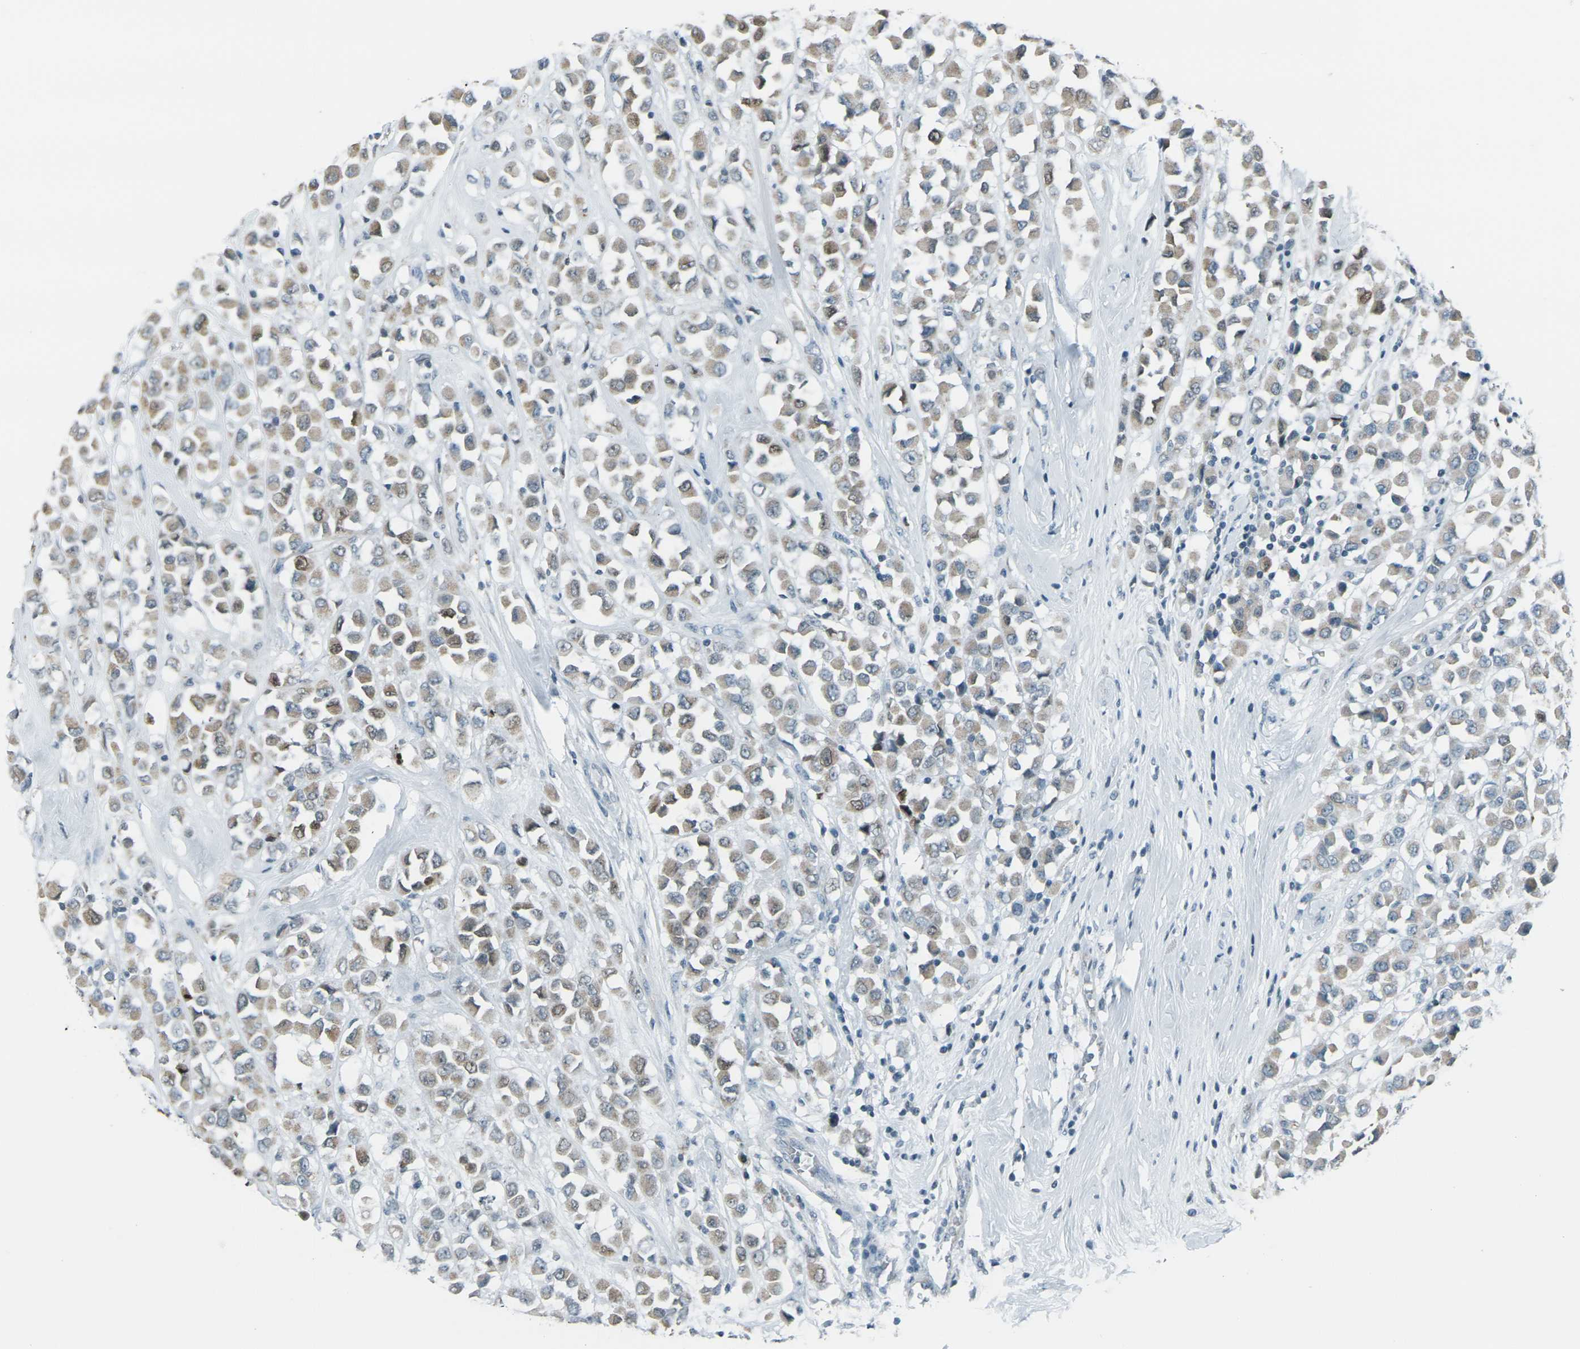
{"staining": {"intensity": "weak", "quantity": ">75%", "location": "cytoplasmic/membranous"}, "tissue": "breast cancer", "cell_type": "Tumor cells", "image_type": "cancer", "snomed": [{"axis": "morphology", "description": "Duct carcinoma"}, {"axis": "topography", "description": "Breast"}], "caption": "Breast cancer stained for a protein demonstrates weak cytoplasmic/membranous positivity in tumor cells. The staining was performed using DAB, with brown indicating positive protein expression. Nuclei are stained blue with hematoxylin.", "gene": "H2BC1", "patient": {"sex": "female", "age": 61}}